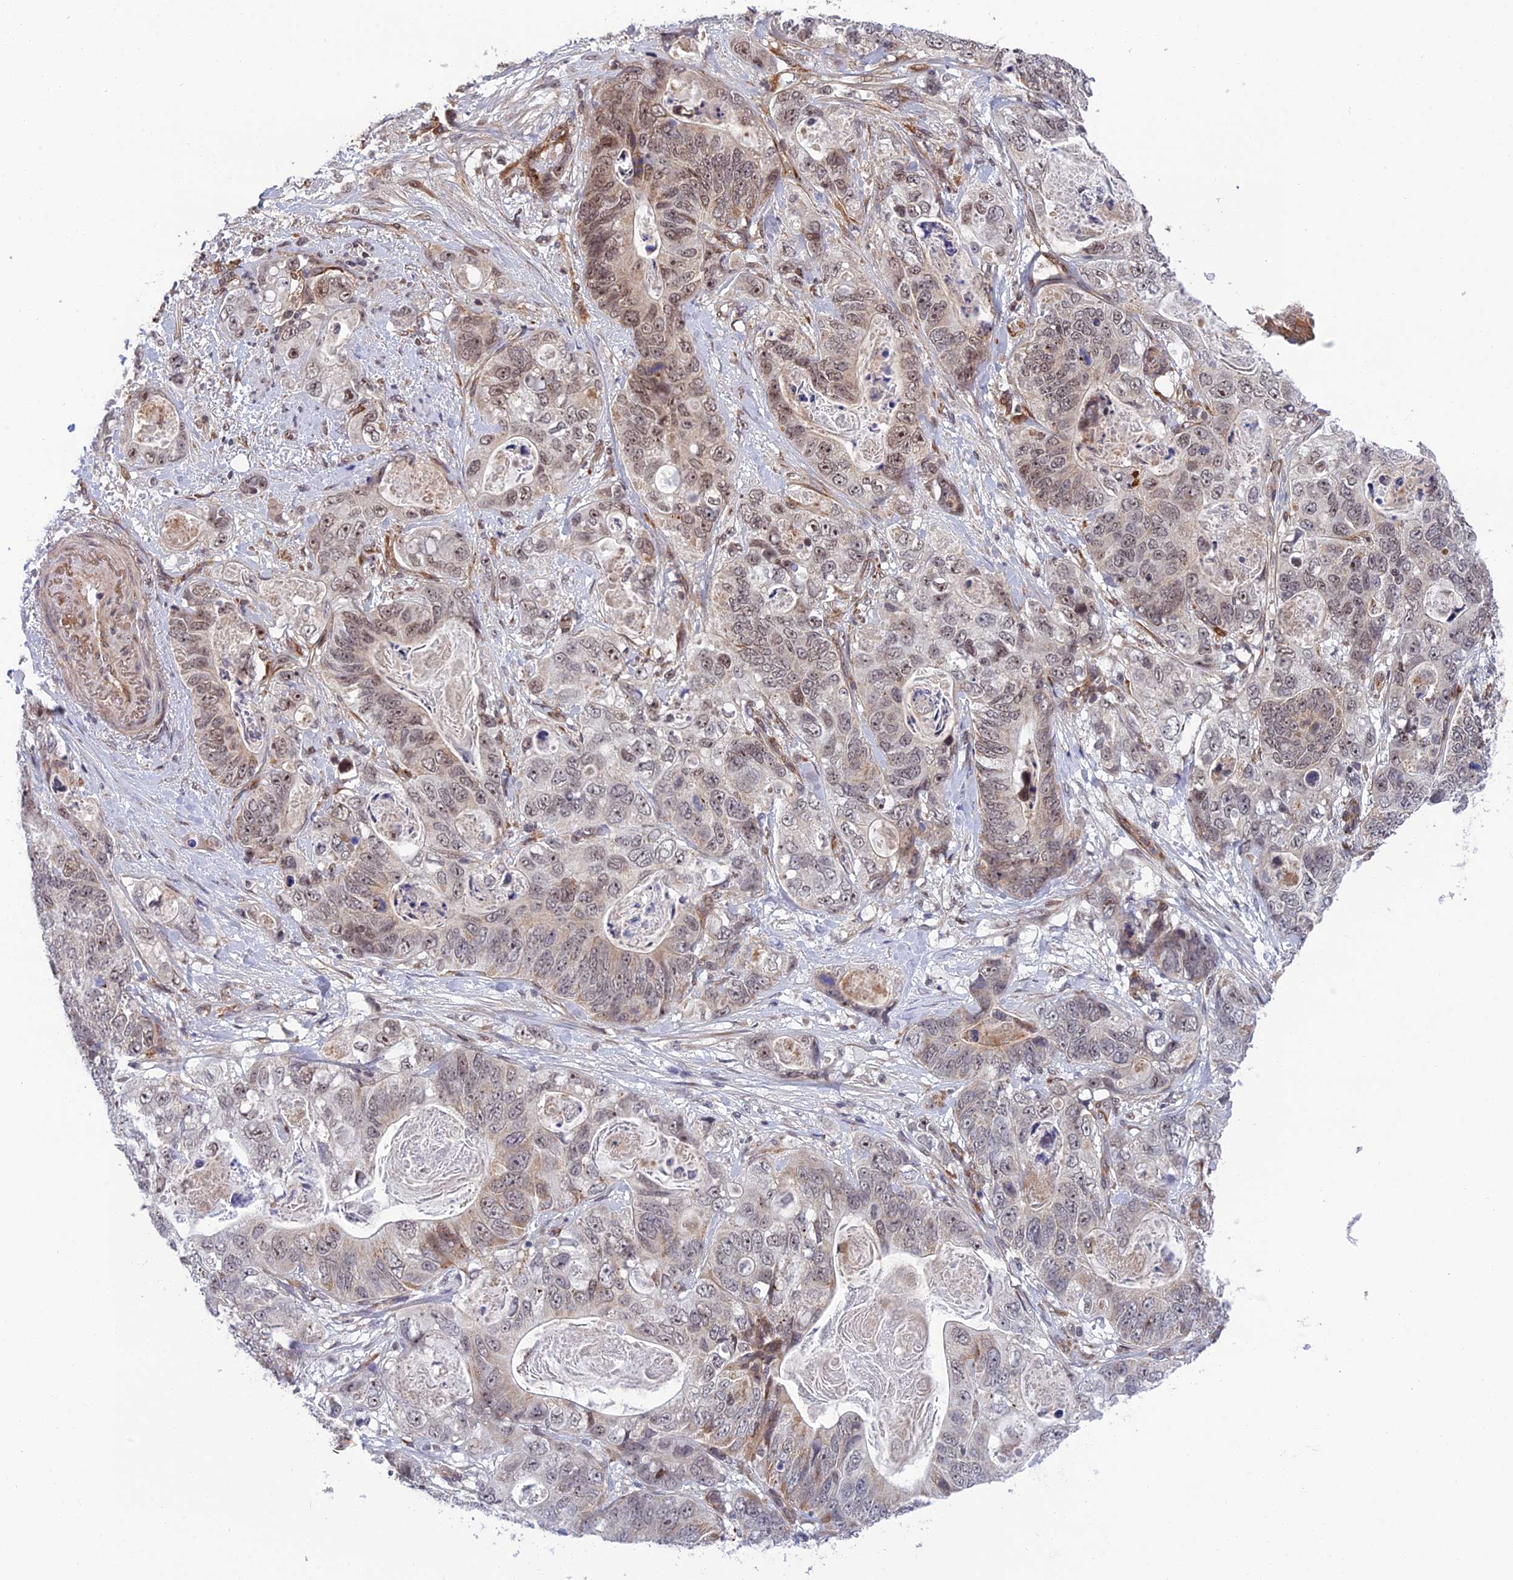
{"staining": {"intensity": "moderate", "quantity": "25%-75%", "location": "cytoplasmic/membranous,nuclear"}, "tissue": "stomach cancer", "cell_type": "Tumor cells", "image_type": "cancer", "snomed": [{"axis": "morphology", "description": "Normal tissue, NOS"}, {"axis": "morphology", "description": "Adenocarcinoma, NOS"}, {"axis": "topography", "description": "Stomach"}], "caption": "Immunohistochemistry (IHC) photomicrograph of stomach adenocarcinoma stained for a protein (brown), which demonstrates medium levels of moderate cytoplasmic/membranous and nuclear staining in about 25%-75% of tumor cells.", "gene": "REXO1", "patient": {"sex": "female", "age": 89}}